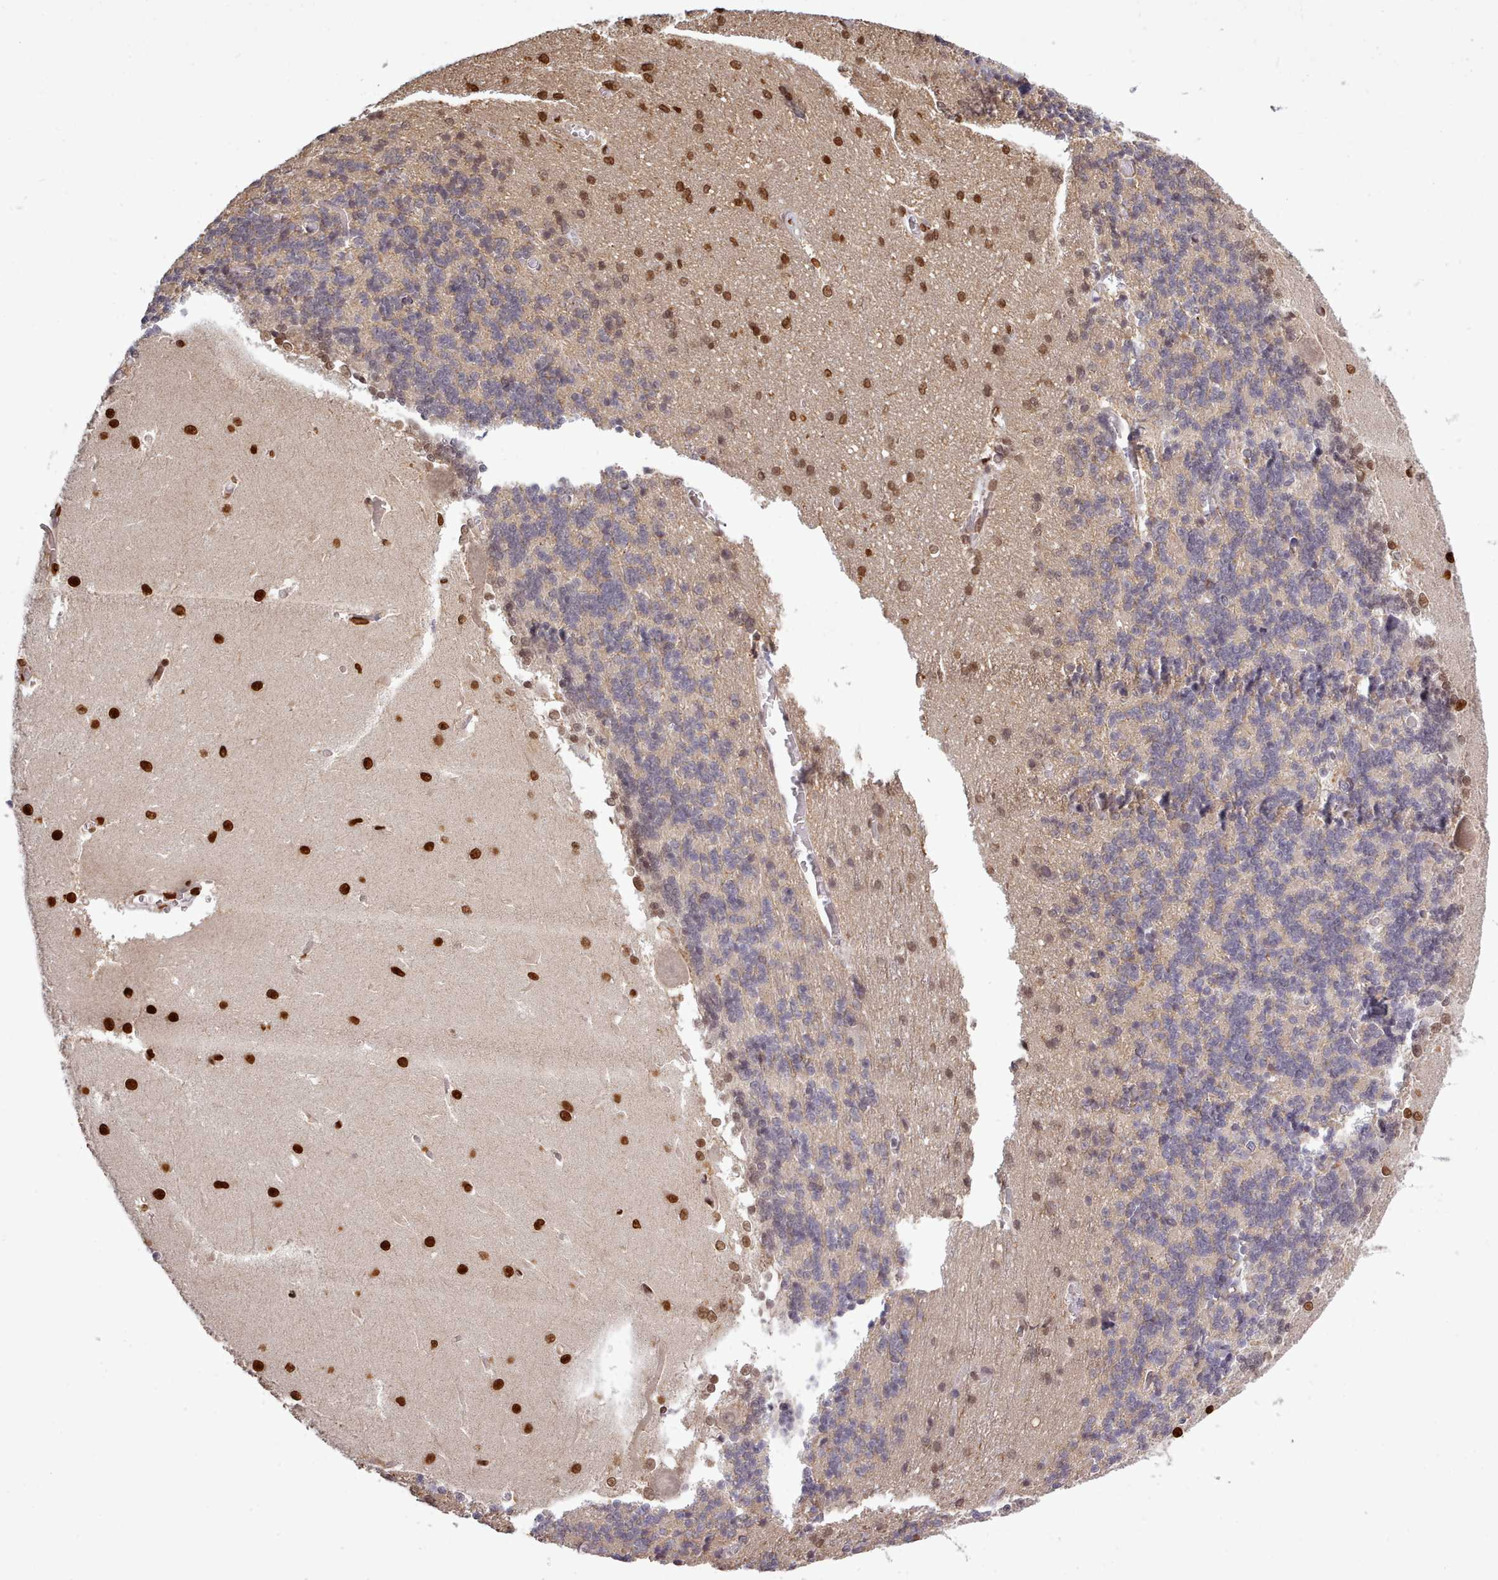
{"staining": {"intensity": "negative", "quantity": "none", "location": "none"}, "tissue": "cerebellum", "cell_type": "Cells in granular layer", "image_type": "normal", "snomed": [{"axis": "morphology", "description": "Normal tissue, NOS"}, {"axis": "topography", "description": "Cerebellum"}], "caption": "IHC photomicrograph of unremarkable human cerebellum stained for a protein (brown), which demonstrates no staining in cells in granular layer.", "gene": "ARL17A", "patient": {"sex": "male", "age": 37}}